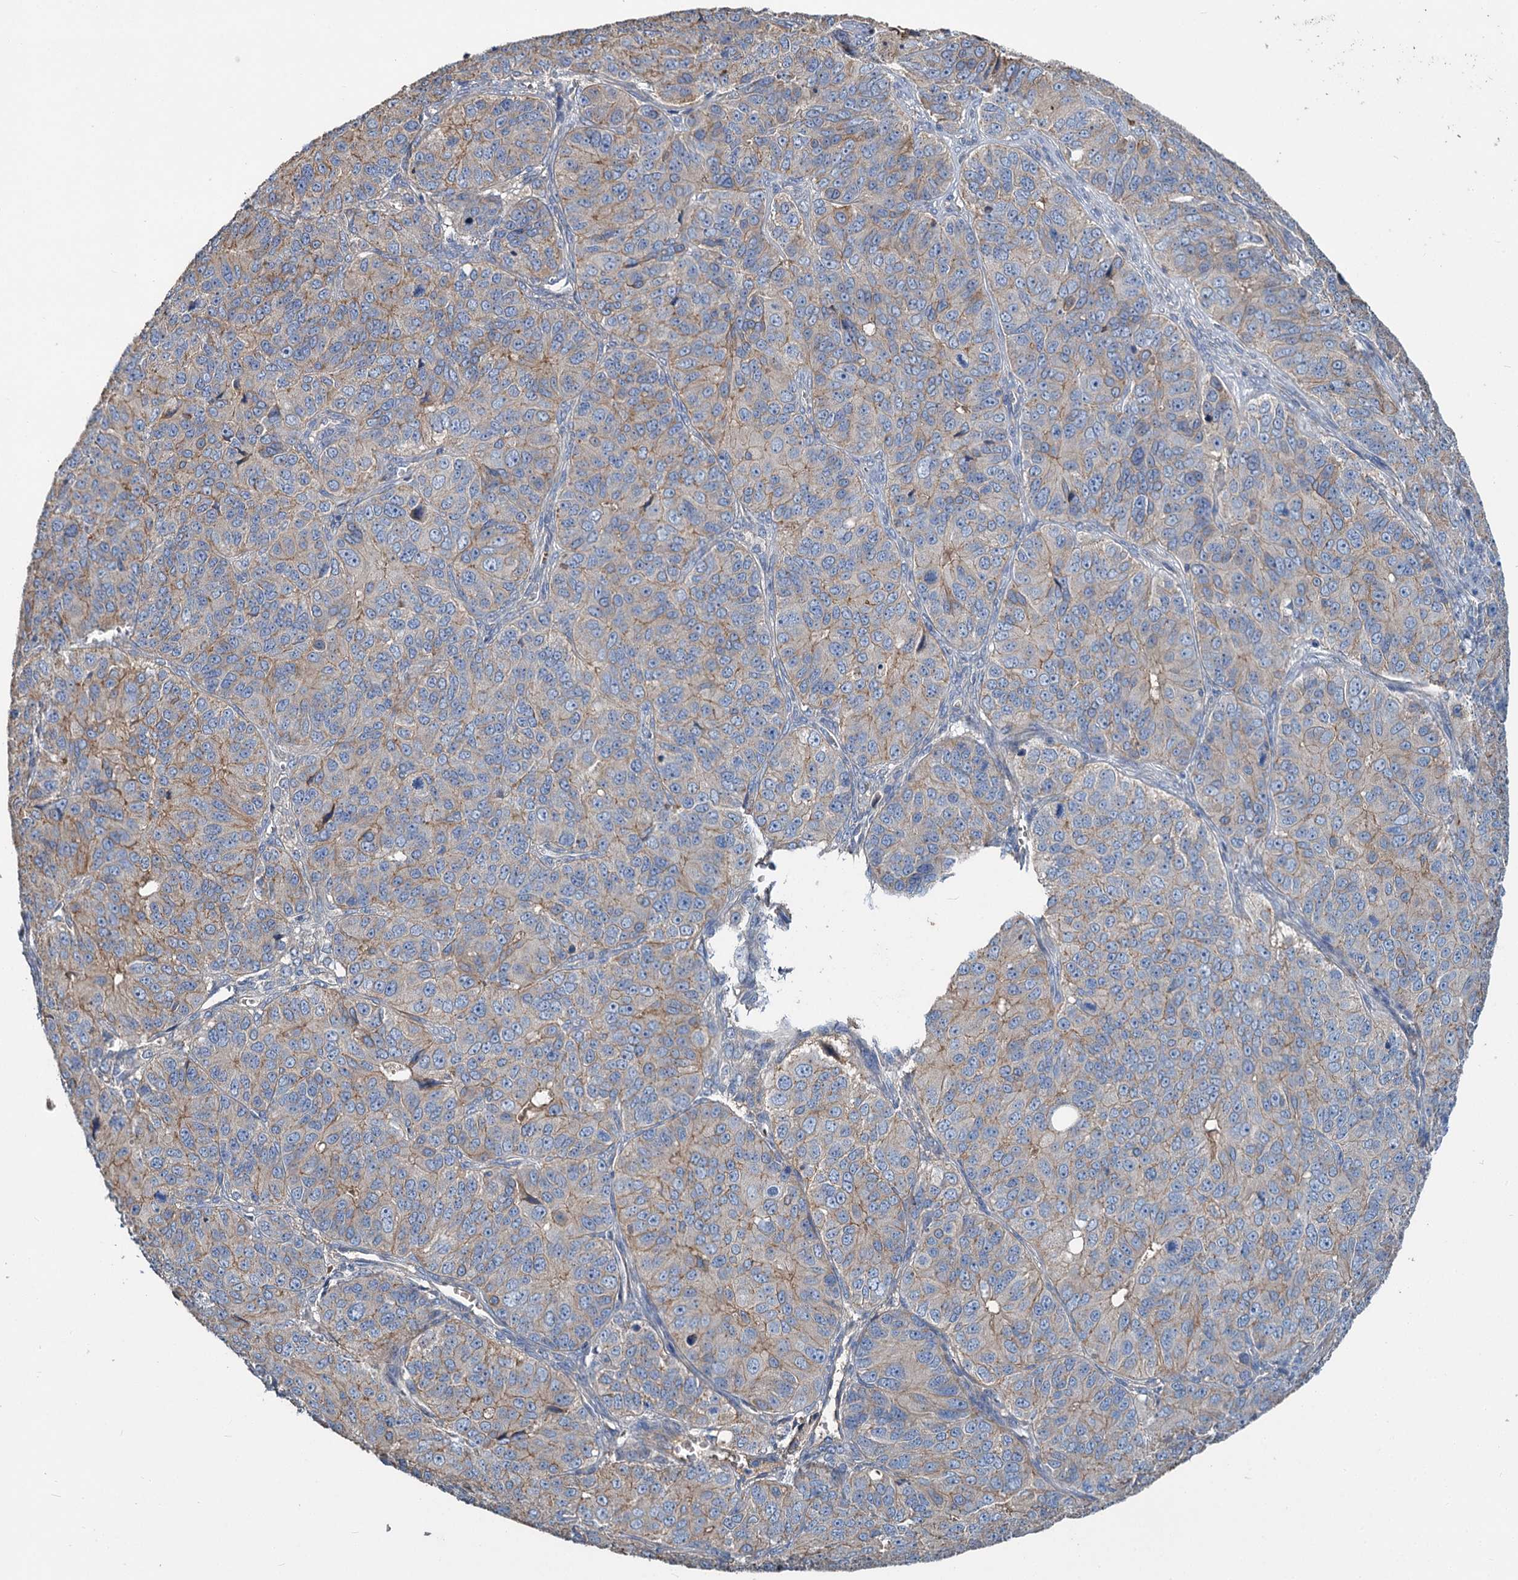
{"staining": {"intensity": "weak", "quantity": "25%-75%", "location": "cytoplasmic/membranous"}, "tissue": "ovarian cancer", "cell_type": "Tumor cells", "image_type": "cancer", "snomed": [{"axis": "morphology", "description": "Carcinoma, endometroid"}, {"axis": "topography", "description": "Ovary"}], "caption": "A high-resolution image shows immunohistochemistry (IHC) staining of endometroid carcinoma (ovarian), which exhibits weak cytoplasmic/membranous positivity in about 25%-75% of tumor cells.", "gene": "URAD", "patient": {"sex": "female", "age": 51}}